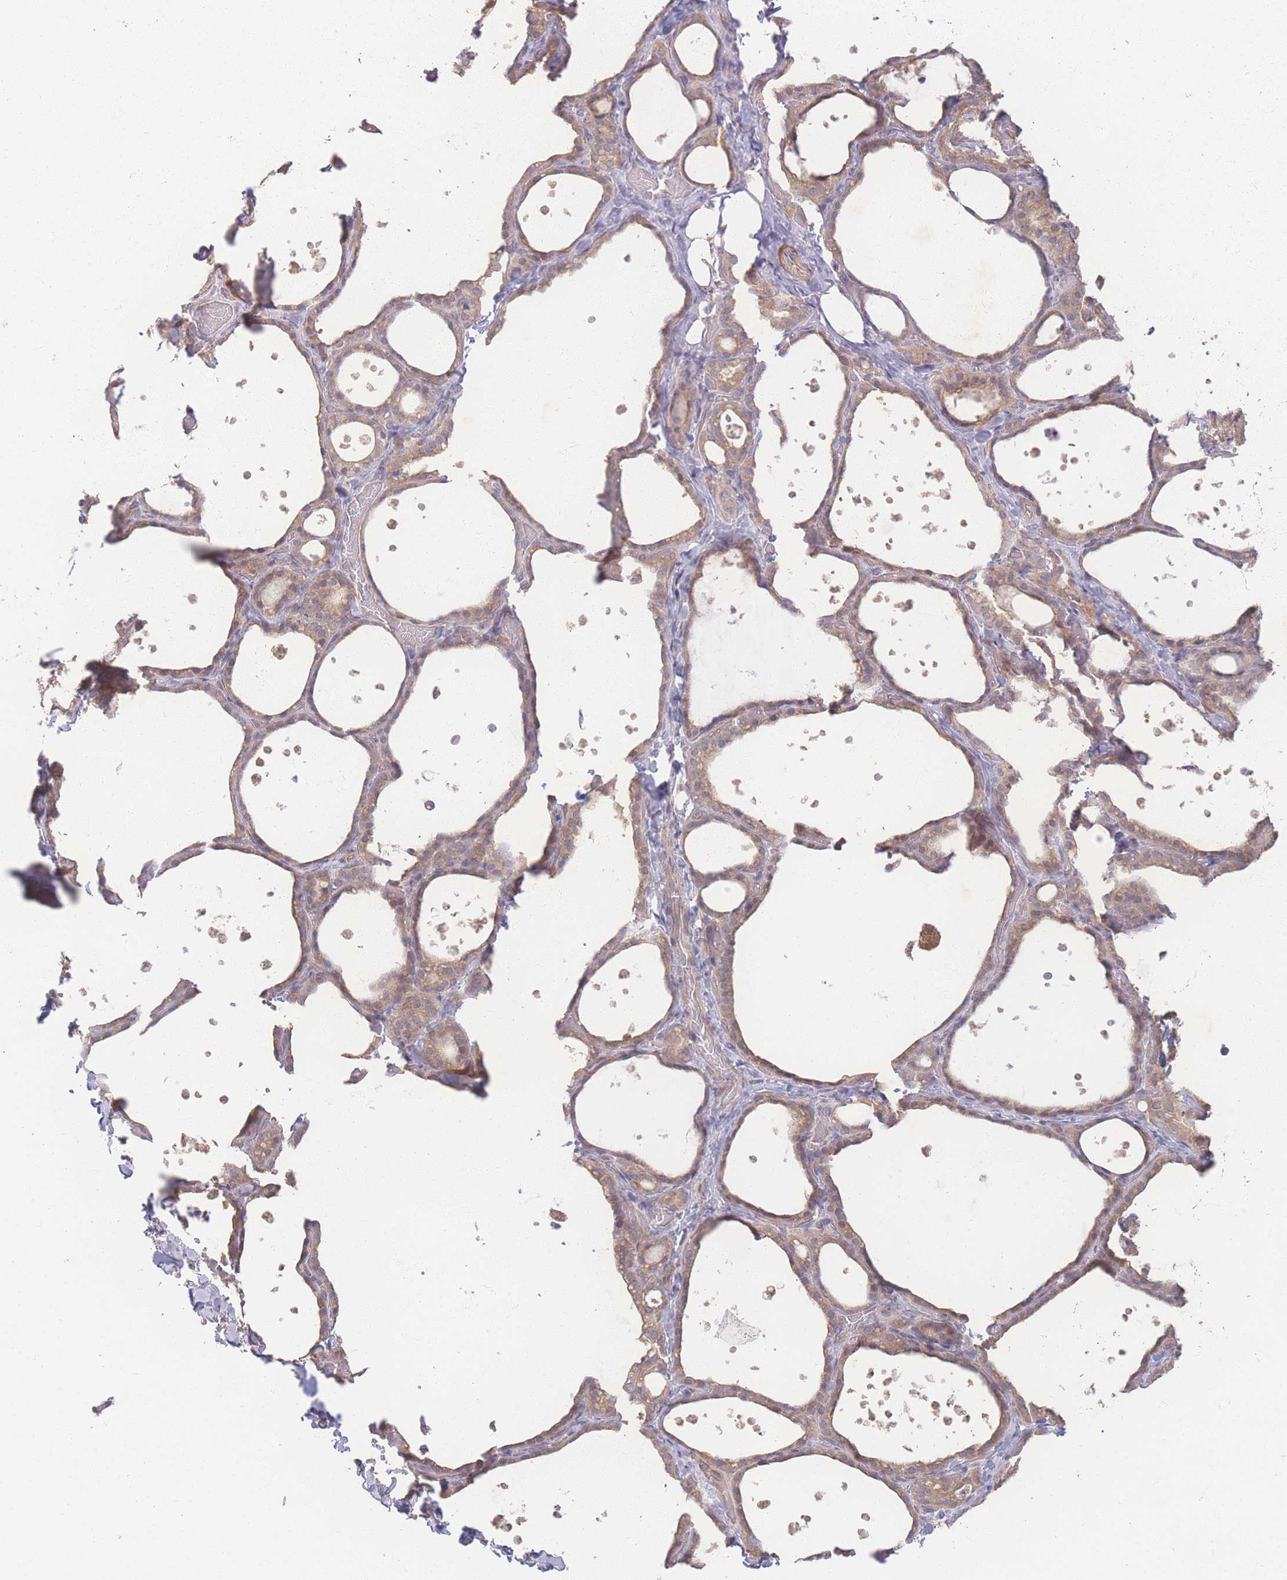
{"staining": {"intensity": "weak", "quantity": ">75%", "location": "cytoplasmic/membranous"}, "tissue": "thyroid gland", "cell_type": "Glandular cells", "image_type": "normal", "snomed": [{"axis": "morphology", "description": "Normal tissue, NOS"}, {"axis": "topography", "description": "Thyroid gland"}], "caption": "A brown stain labels weak cytoplasmic/membranous expression of a protein in glandular cells of benign human thyroid gland.", "gene": "INSR", "patient": {"sex": "female", "age": 44}}